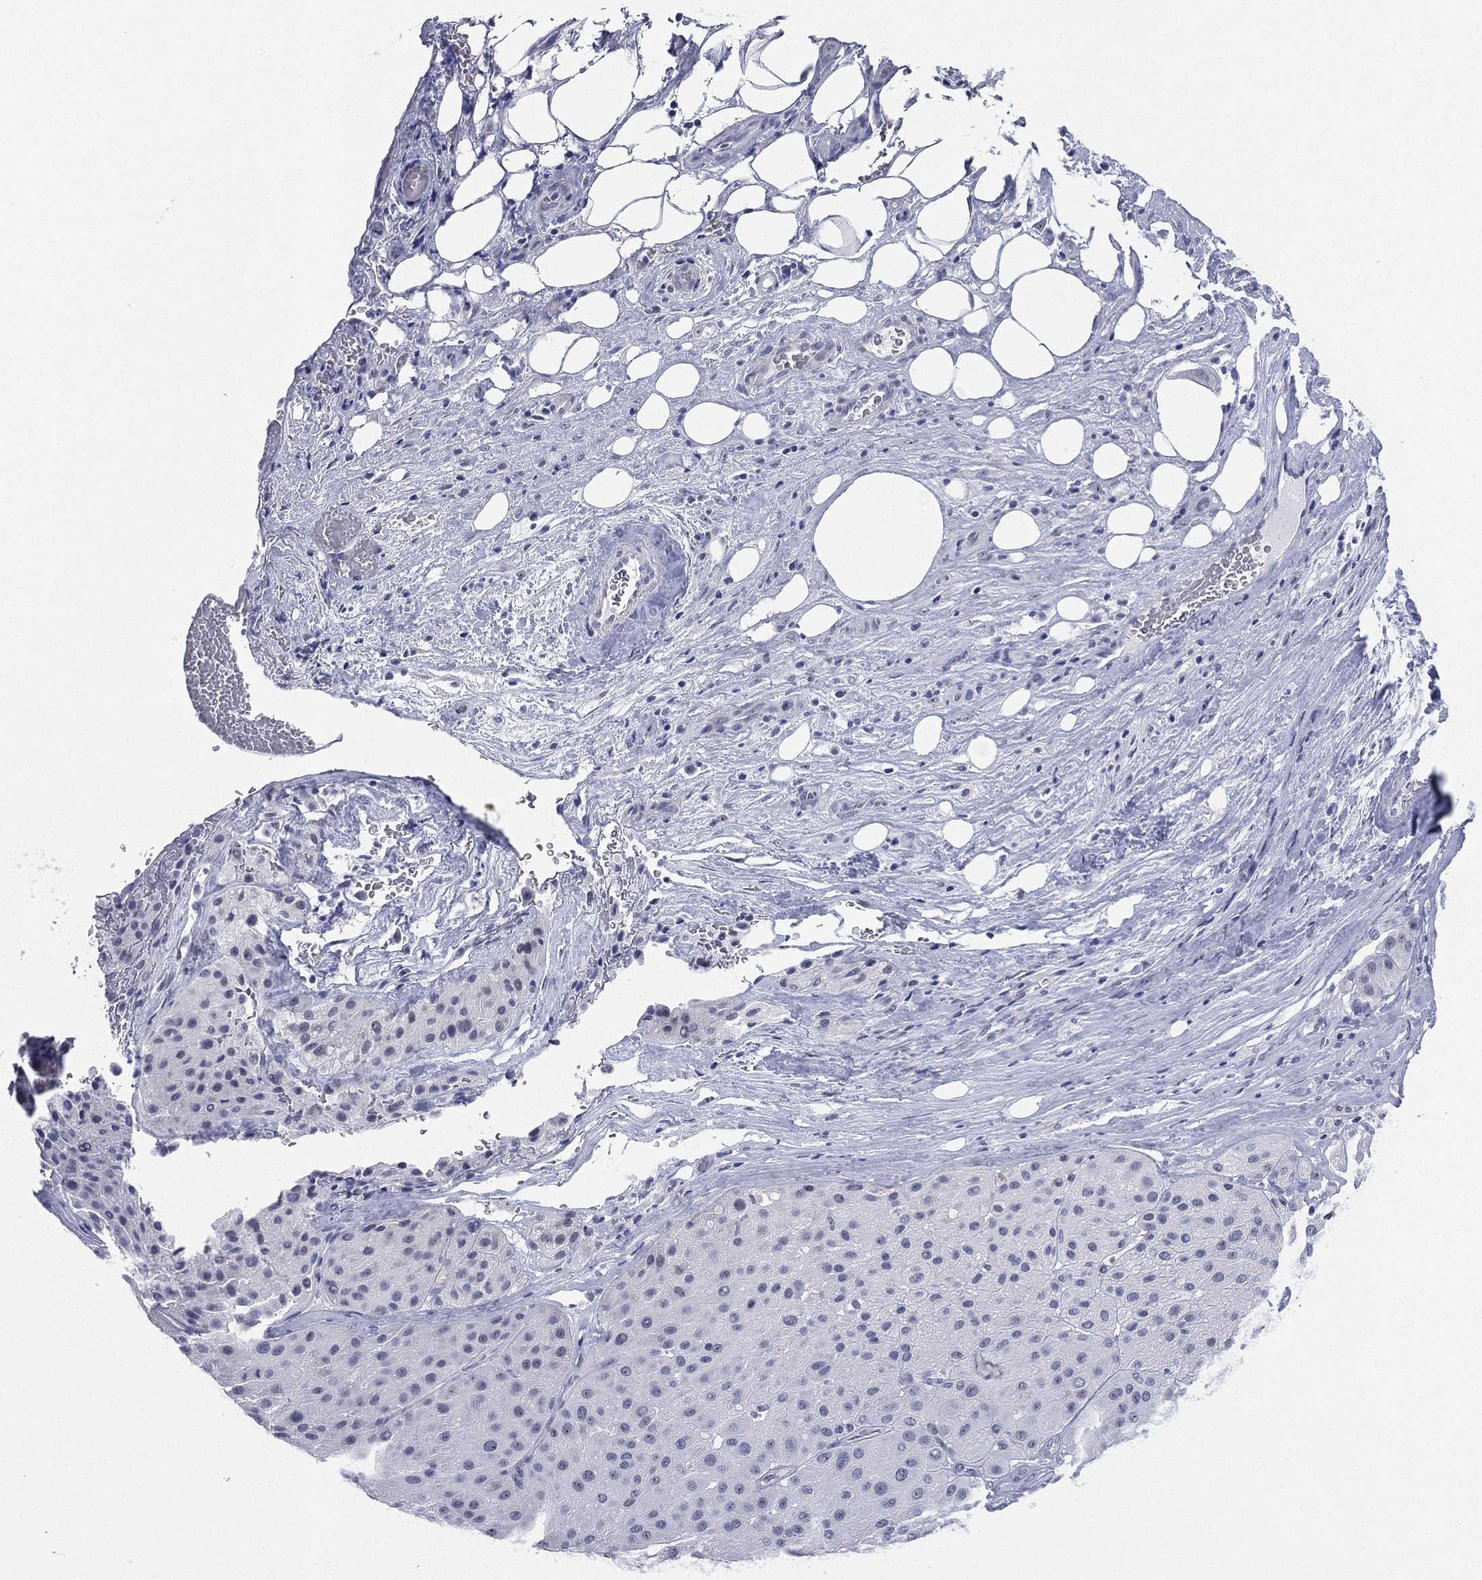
{"staining": {"intensity": "negative", "quantity": "none", "location": "none"}, "tissue": "melanoma", "cell_type": "Tumor cells", "image_type": "cancer", "snomed": [{"axis": "morphology", "description": "Malignant melanoma, Metastatic site"}, {"axis": "topography", "description": "Smooth muscle"}], "caption": "Melanoma stained for a protein using IHC displays no staining tumor cells.", "gene": "CD22", "patient": {"sex": "male", "age": 41}}